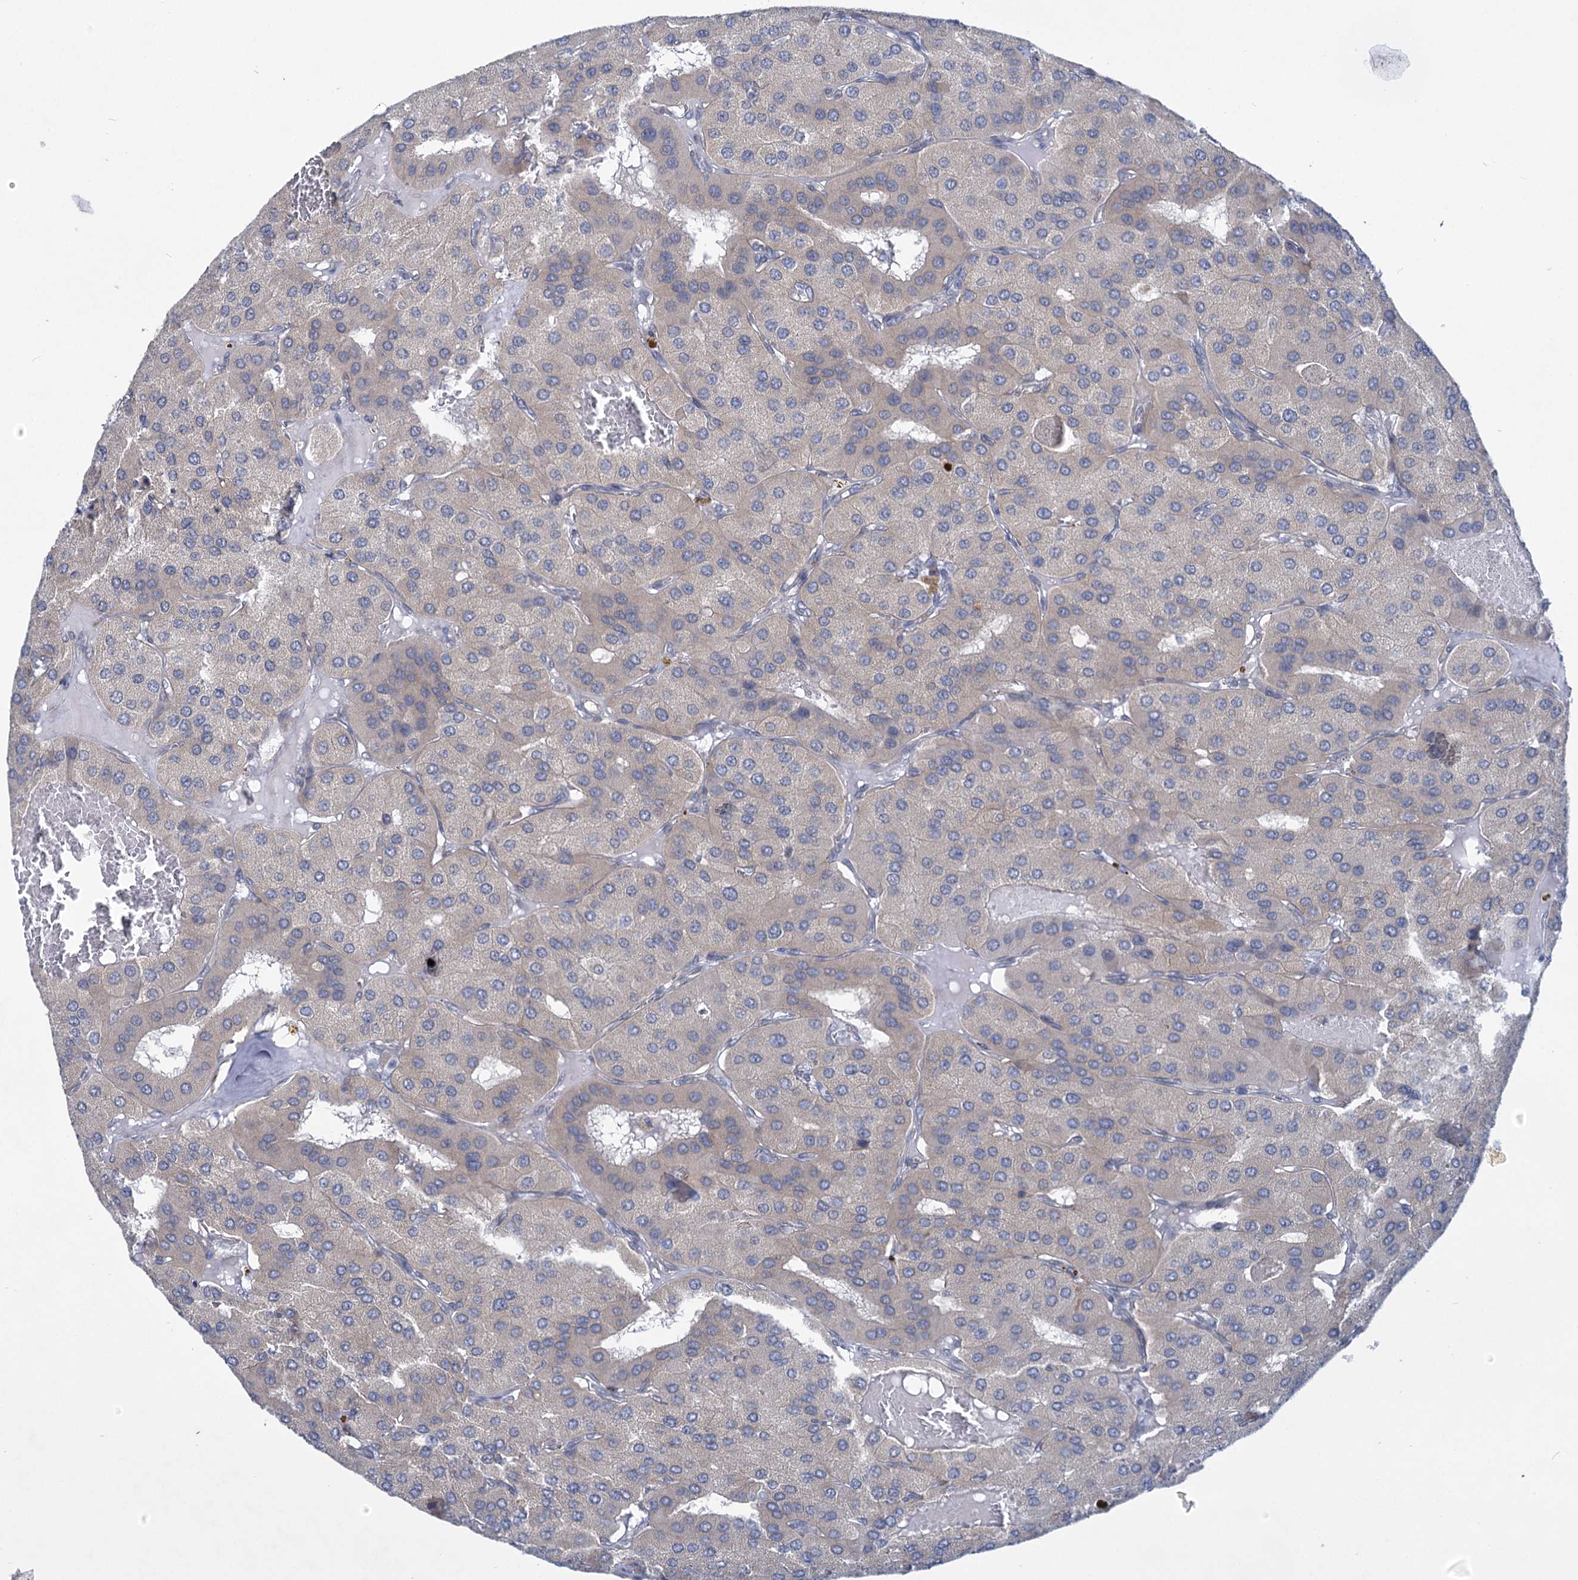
{"staining": {"intensity": "negative", "quantity": "none", "location": "none"}, "tissue": "parathyroid gland", "cell_type": "Glandular cells", "image_type": "normal", "snomed": [{"axis": "morphology", "description": "Normal tissue, NOS"}, {"axis": "morphology", "description": "Adenoma, NOS"}, {"axis": "topography", "description": "Parathyroid gland"}], "caption": "IHC of normal parathyroid gland reveals no positivity in glandular cells. (DAB IHC visualized using brightfield microscopy, high magnification).", "gene": "MBLAC2", "patient": {"sex": "female", "age": 86}}